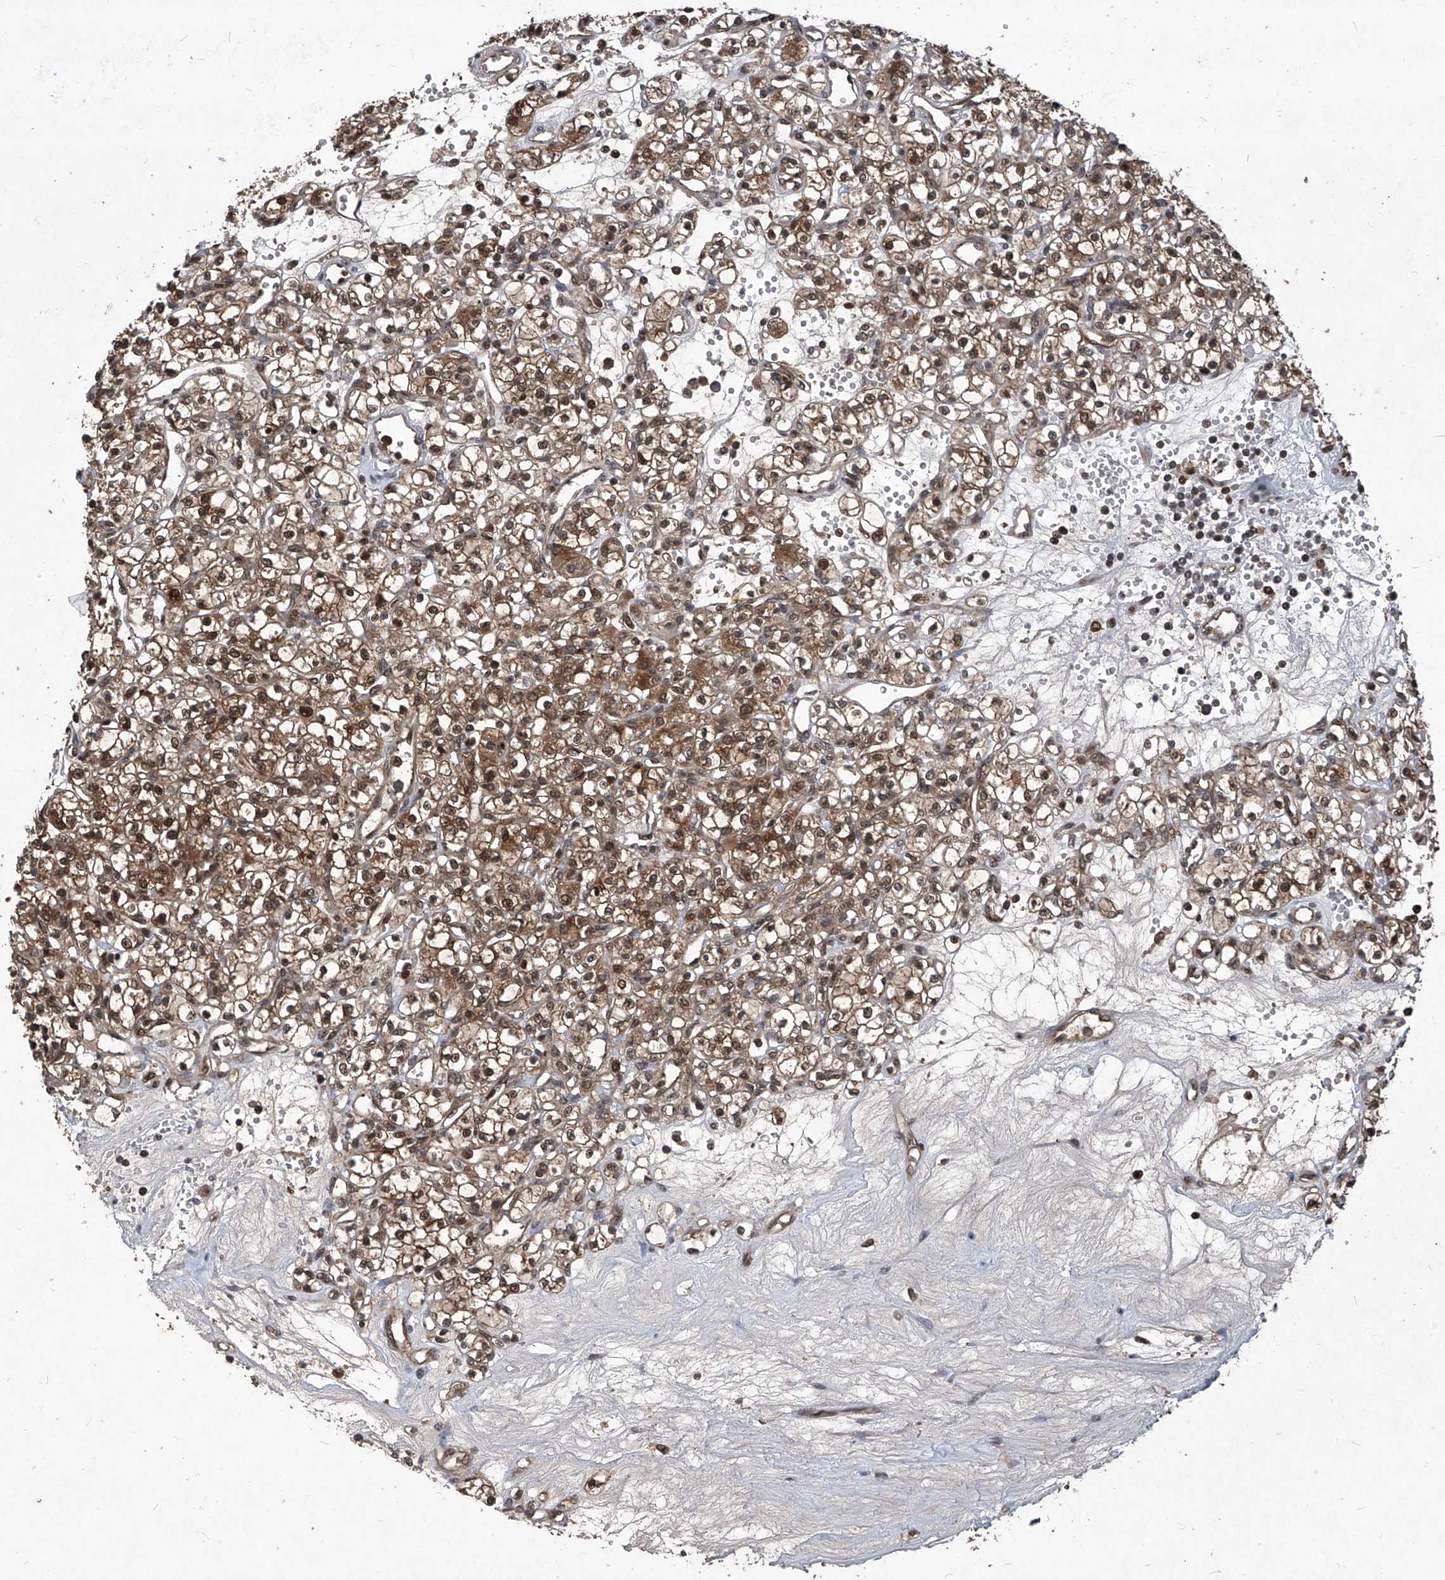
{"staining": {"intensity": "moderate", "quantity": ">75%", "location": "cytoplasmic/membranous,nuclear"}, "tissue": "renal cancer", "cell_type": "Tumor cells", "image_type": "cancer", "snomed": [{"axis": "morphology", "description": "Adenocarcinoma, NOS"}, {"axis": "topography", "description": "Kidney"}], "caption": "Immunohistochemical staining of human renal cancer shows moderate cytoplasmic/membranous and nuclear protein staining in about >75% of tumor cells.", "gene": "PSMB1", "patient": {"sex": "female", "age": 59}}